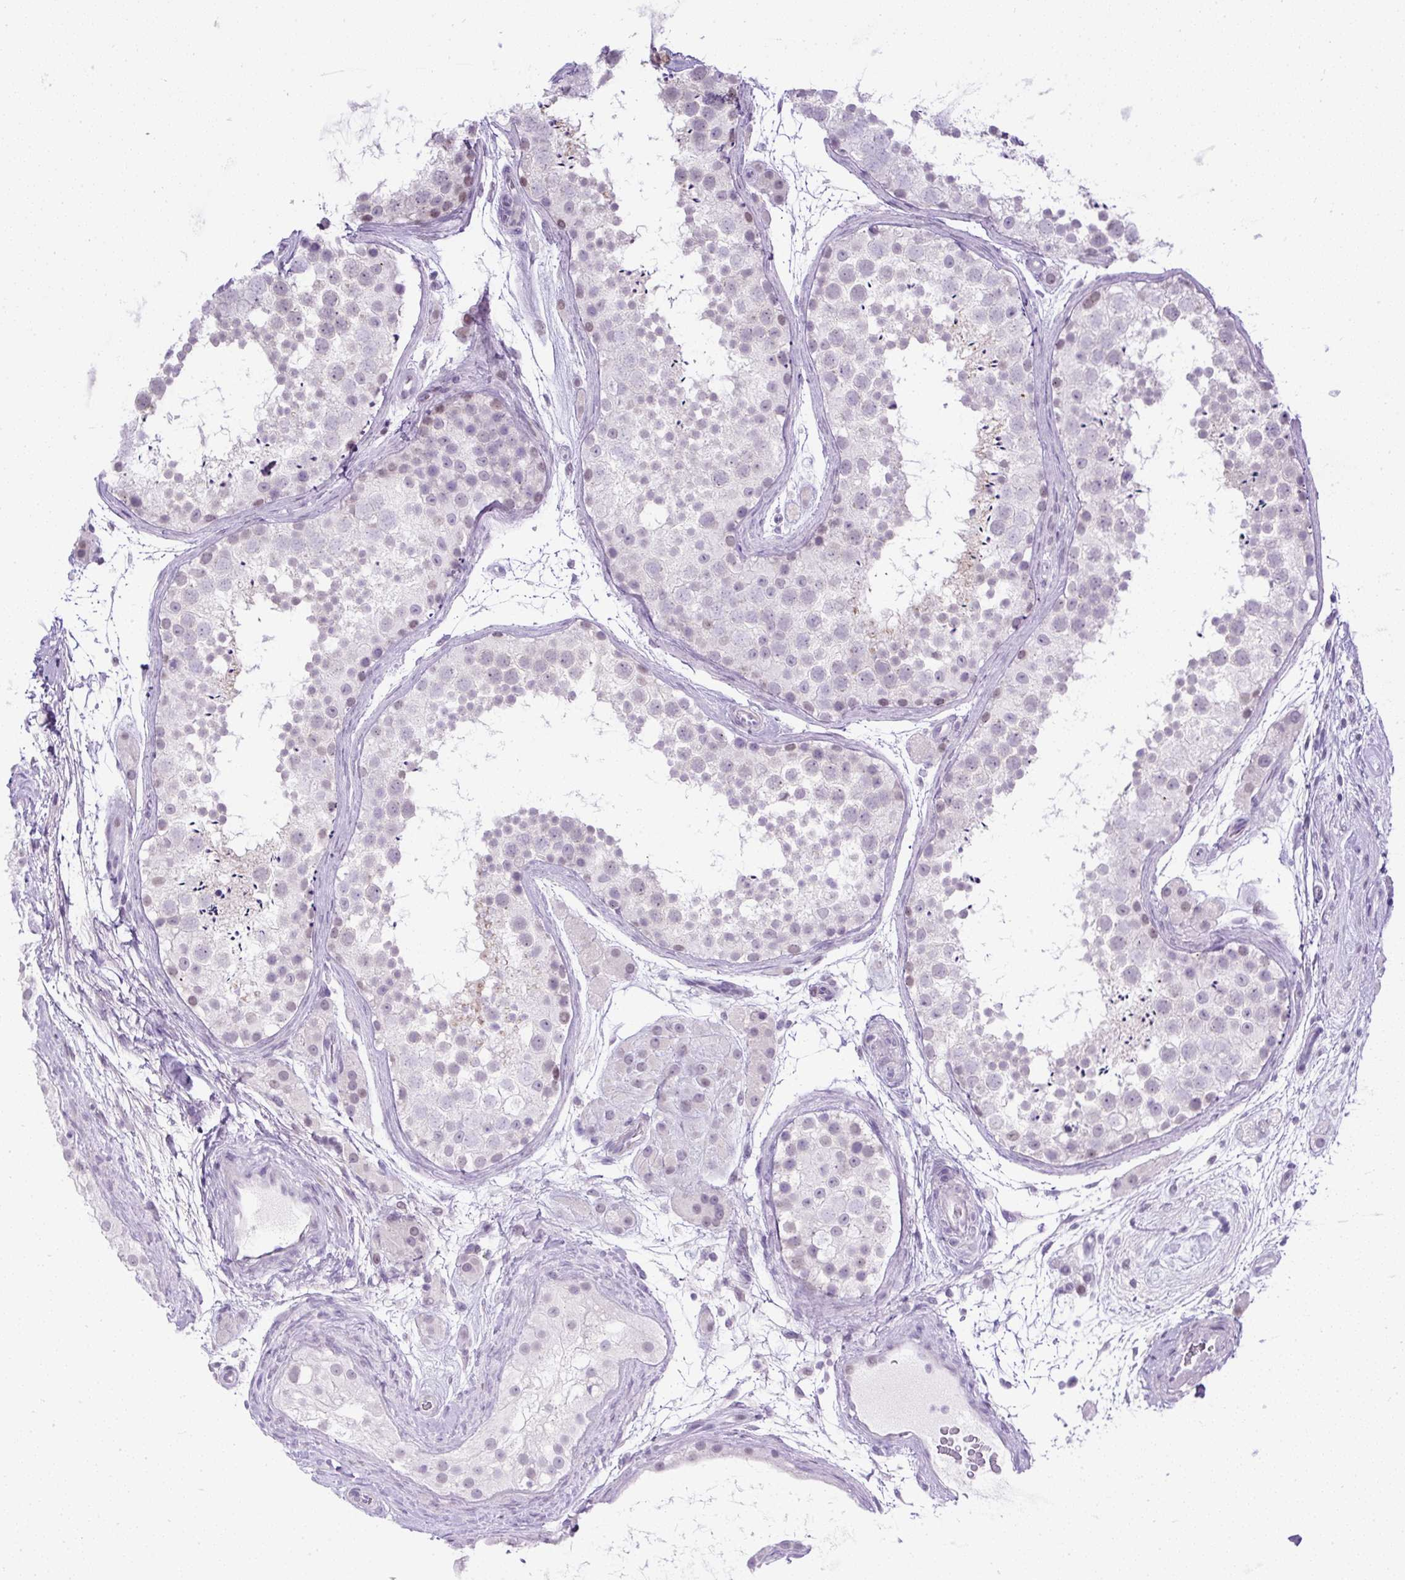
{"staining": {"intensity": "weak", "quantity": "<25%", "location": "nuclear"}, "tissue": "testis", "cell_type": "Cells in seminiferous ducts", "image_type": "normal", "snomed": [{"axis": "morphology", "description": "Normal tissue, NOS"}, {"axis": "topography", "description": "Testis"}], "caption": "There is no significant staining in cells in seminiferous ducts of testis.", "gene": "WNT10B", "patient": {"sex": "male", "age": 41}}